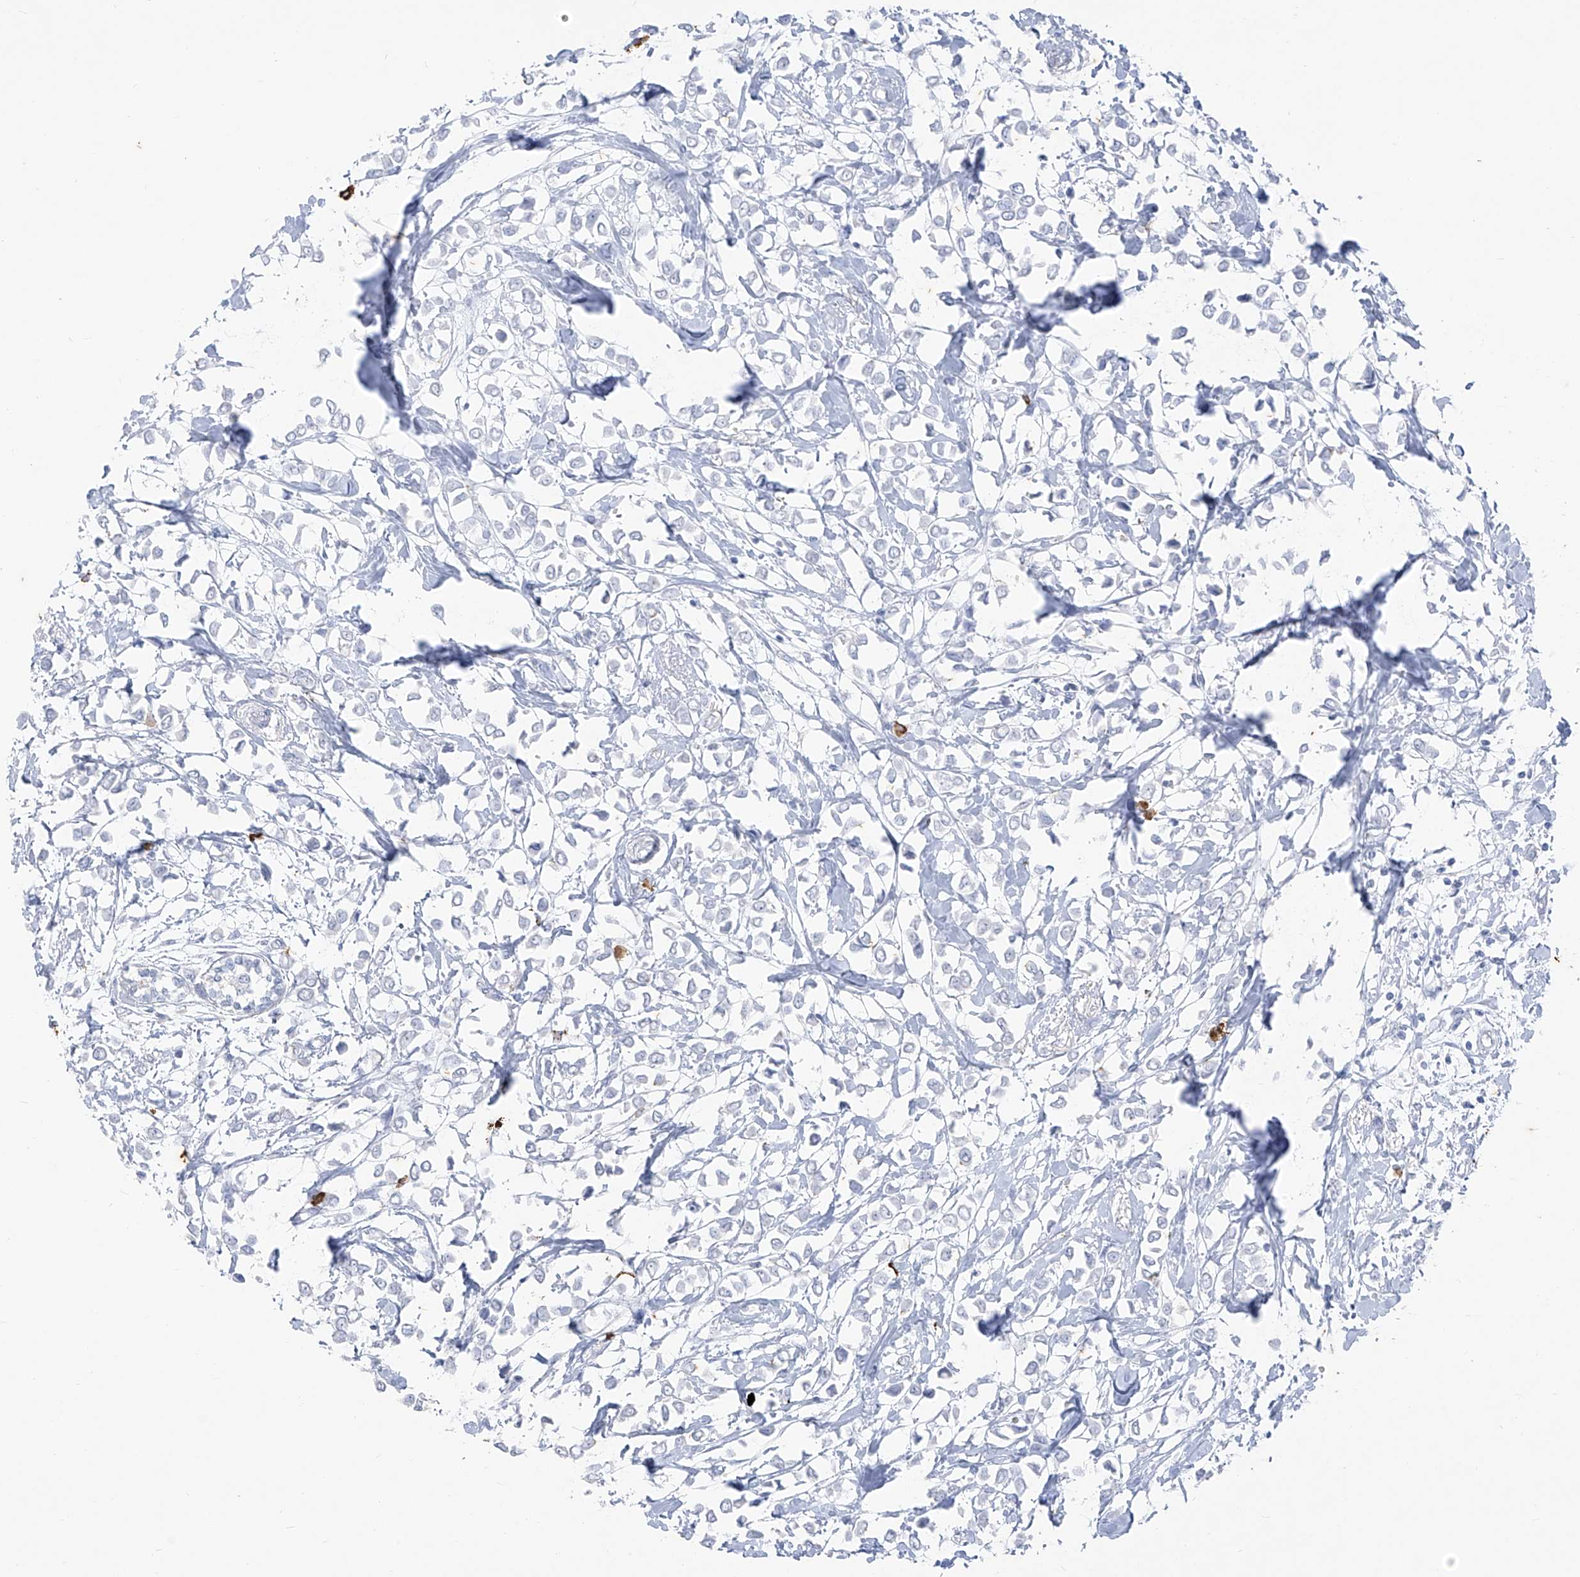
{"staining": {"intensity": "negative", "quantity": "none", "location": "none"}, "tissue": "breast cancer", "cell_type": "Tumor cells", "image_type": "cancer", "snomed": [{"axis": "morphology", "description": "Lobular carcinoma"}, {"axis": "topography", "description": "Breast"}], "caption": "This is an immunohistochemistry (IHC) histopathology image of breast lobular carcinoma. There is no positivity in tumor cells.", "gene": "CX3CR1", "patient": {"sex": "female", "age": 51}}